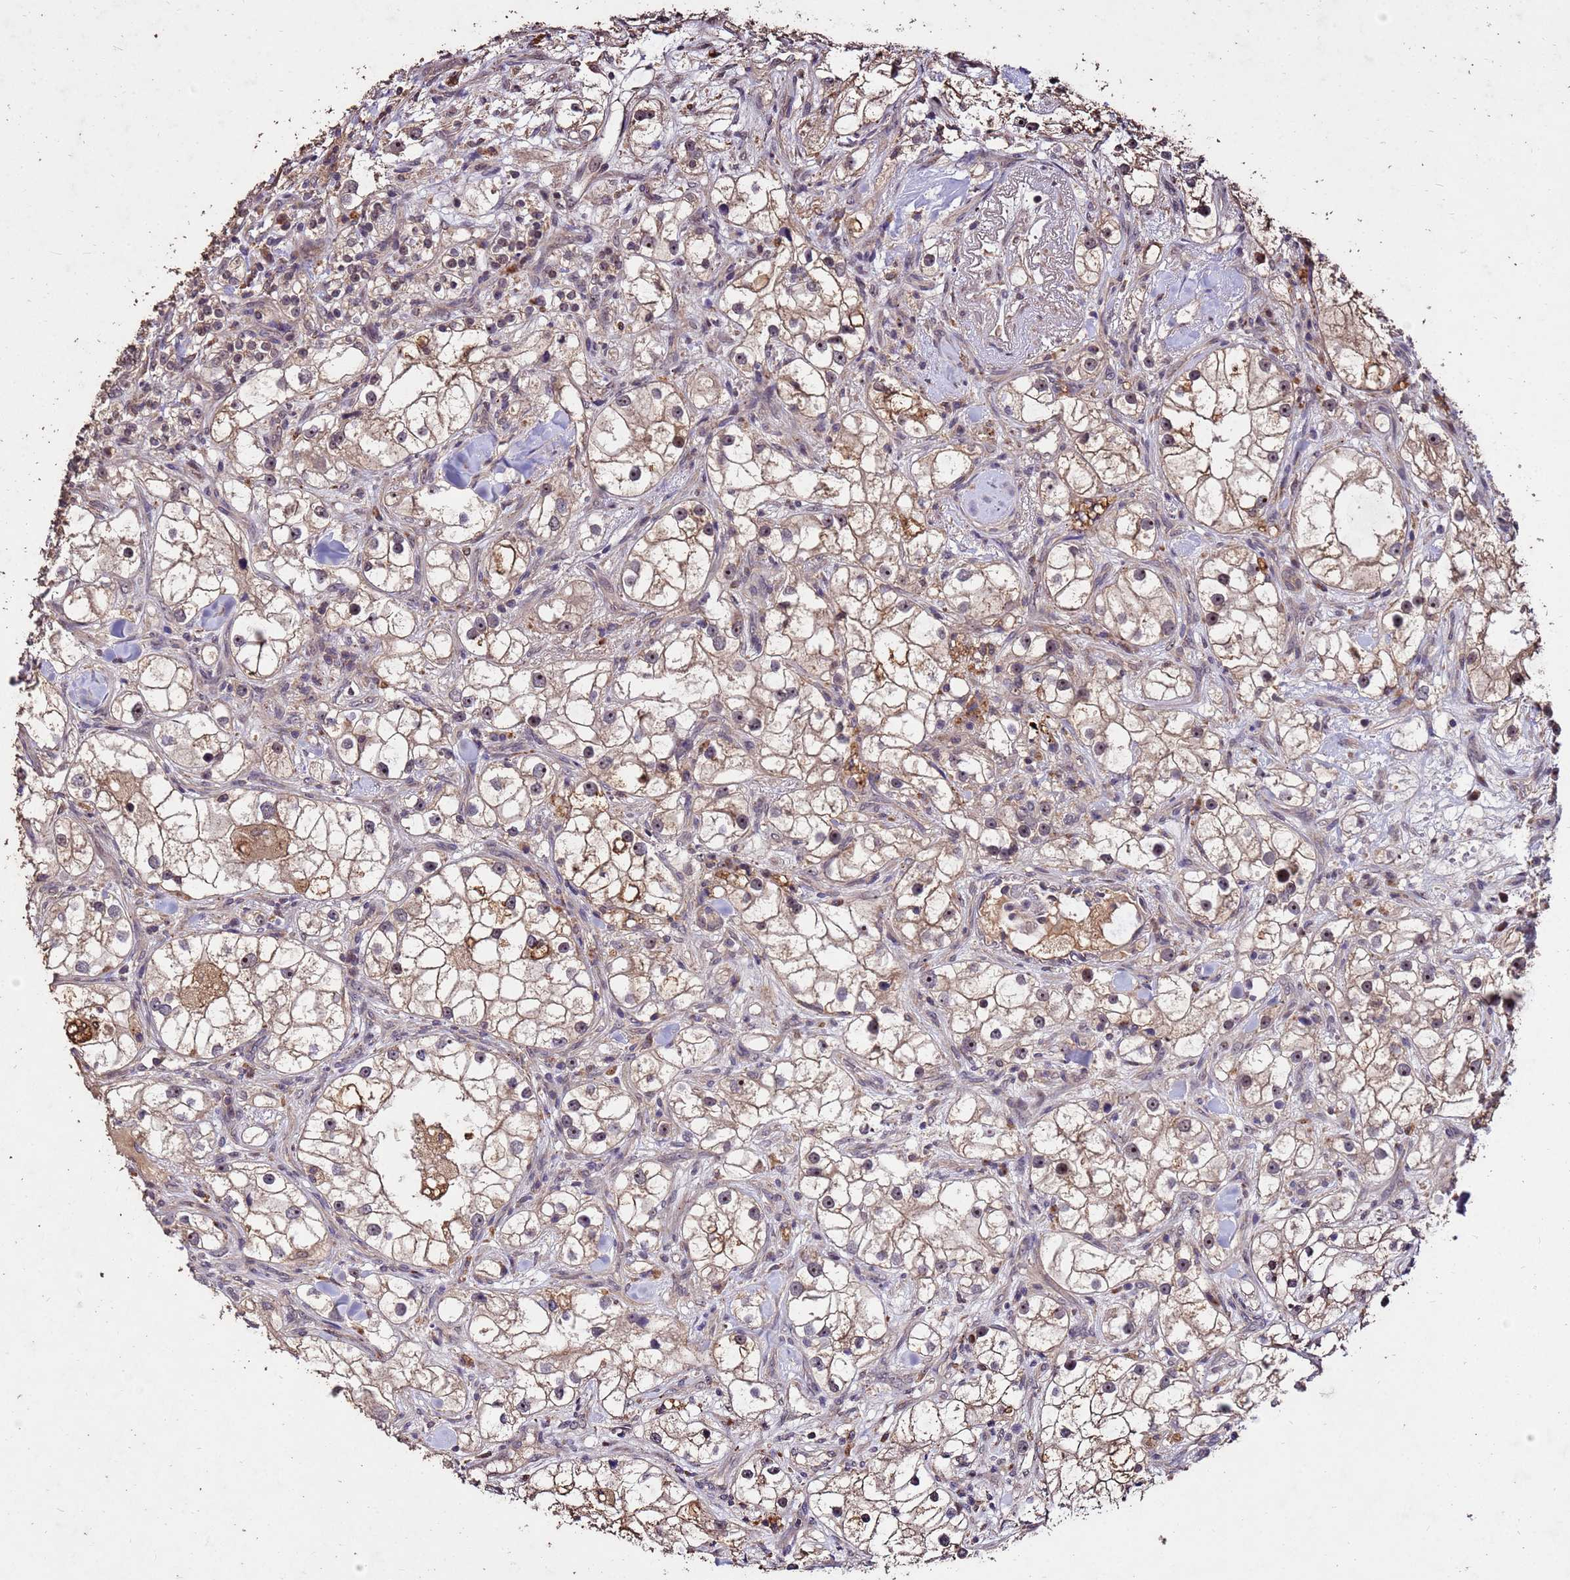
{"staining": {"intensity": "weak", "quantity": "25%-75%", "location": "cytoplasmic/membranous,nuclear"}, "tissue": "renal cancer", "cell_type": "Tumor cells", "image_type": "cancer", "snomed": [{"axis": "morphology", "description": "Adenocarcinoma, NOS"}, {"axis": "topography", "description": "Kidney"}], "caption": "A brown stain highlights weak cytoplasmic/membranous and nuclear expression of a protein in renal adenocarcinoma tumor cells.", "gene": "TOR4A", "patient": {"sex": "male", "age": 77}}